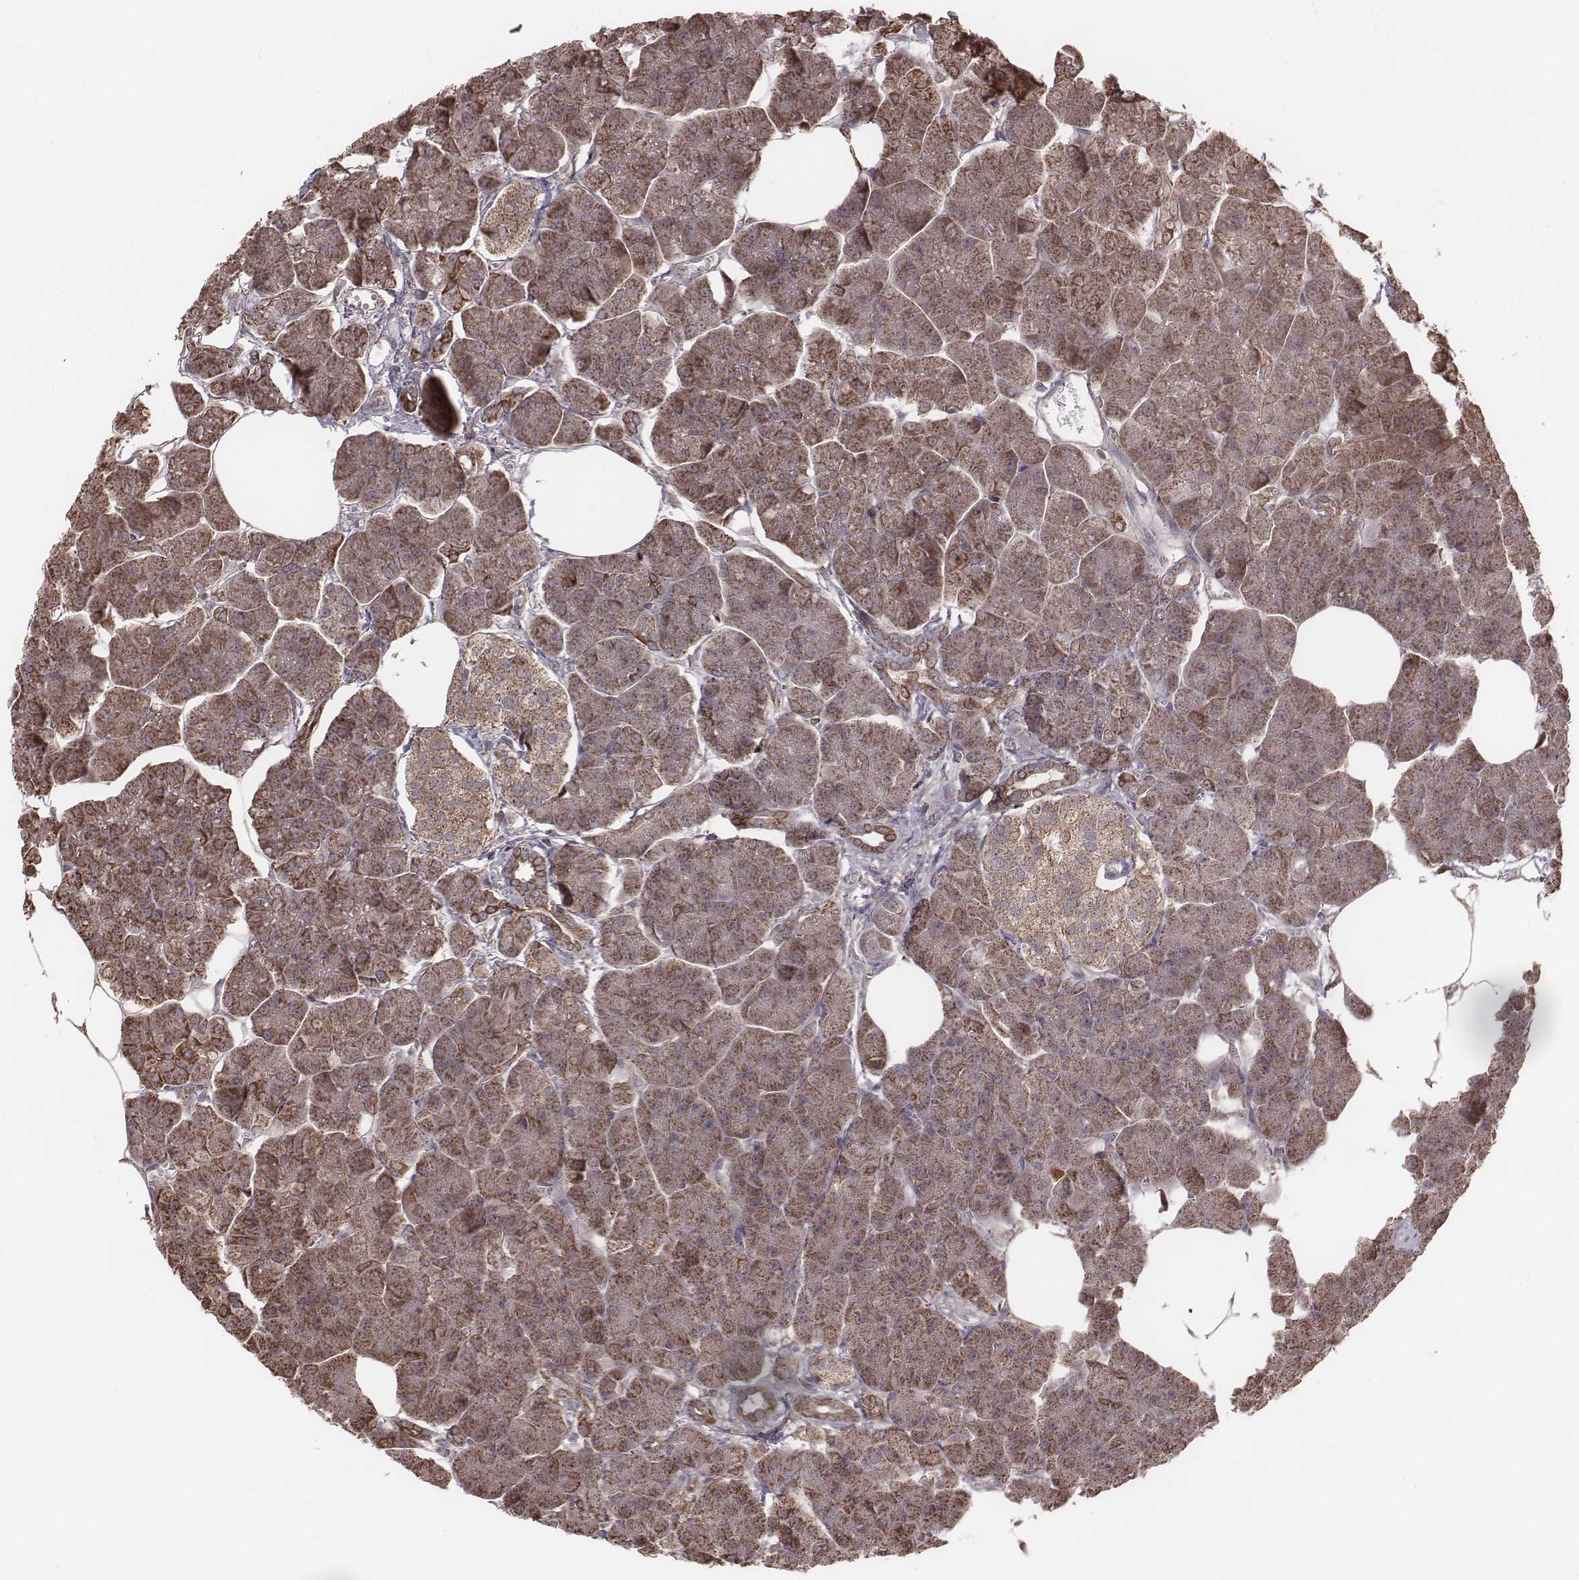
{"staining": {"intensity": "moderate", "quantity": ">75%", "location": "cytoplasmic/membranous"}, "tissue": "pancreas", "cell_type": "Exocrine glandular cells", "image_type": "normal", "snomed": [{"axis": "morphology", "description": "Normal tissue, NOS"}, {"axis": "topography", "description": "Adipose tissue"}, {"axis": "topography", "description": "Pancreas"}, {"axis": "topography", "description": "Peripheral nerve tissue"}], "caption": "Moderate cytoplasmic/membranous expression for a protein is seen in about >75% of exocrine glandular cells of normal pancreas using immunohistochemistry.", "gene": "PDCD2L", "patient": {"sex": "female", "age": 58}}